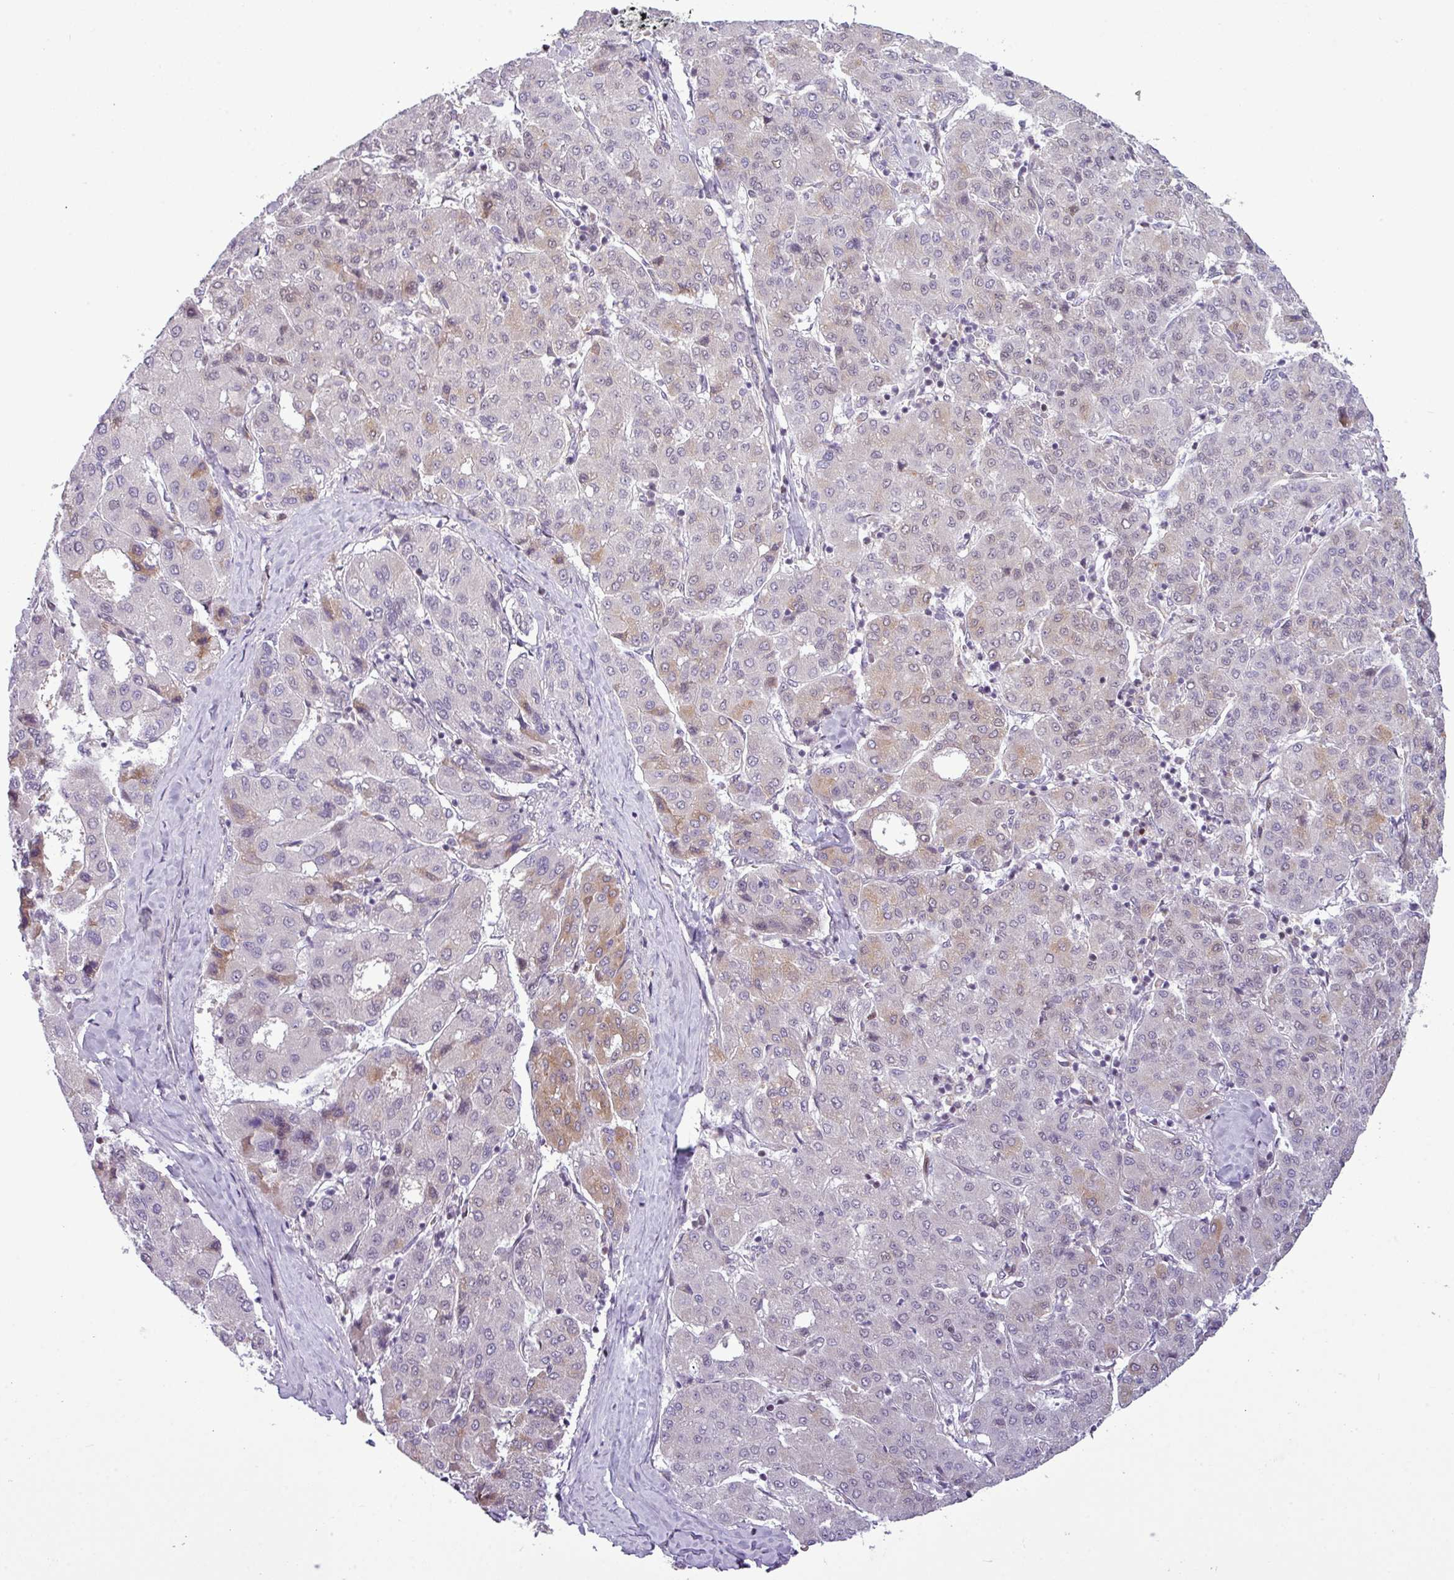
{"staining": {"intensity": "weak", "quantity": "<25%", "location": "cytoplasmic/membranous"}, "tissue": "liver cancer", "cell_type": "Tumor cells", "image_type": "cancer", "snomed": [{"axis": "morphology", "description": "Carcinoma, Hepatocellular, NOS"}, {"axis": "topography", "description": "Liver"}], "caption": "Immunohistochemistry (IHC) histopathology image of neoplastic tissue: human liver hepatocellular carcinoma stained with DAB (3,3'-diaminobenzidine) reveals no significant protein staining in tumor cells.", "gene": "SLC66A2", "patient": {"sex": "male", "age": 65}}